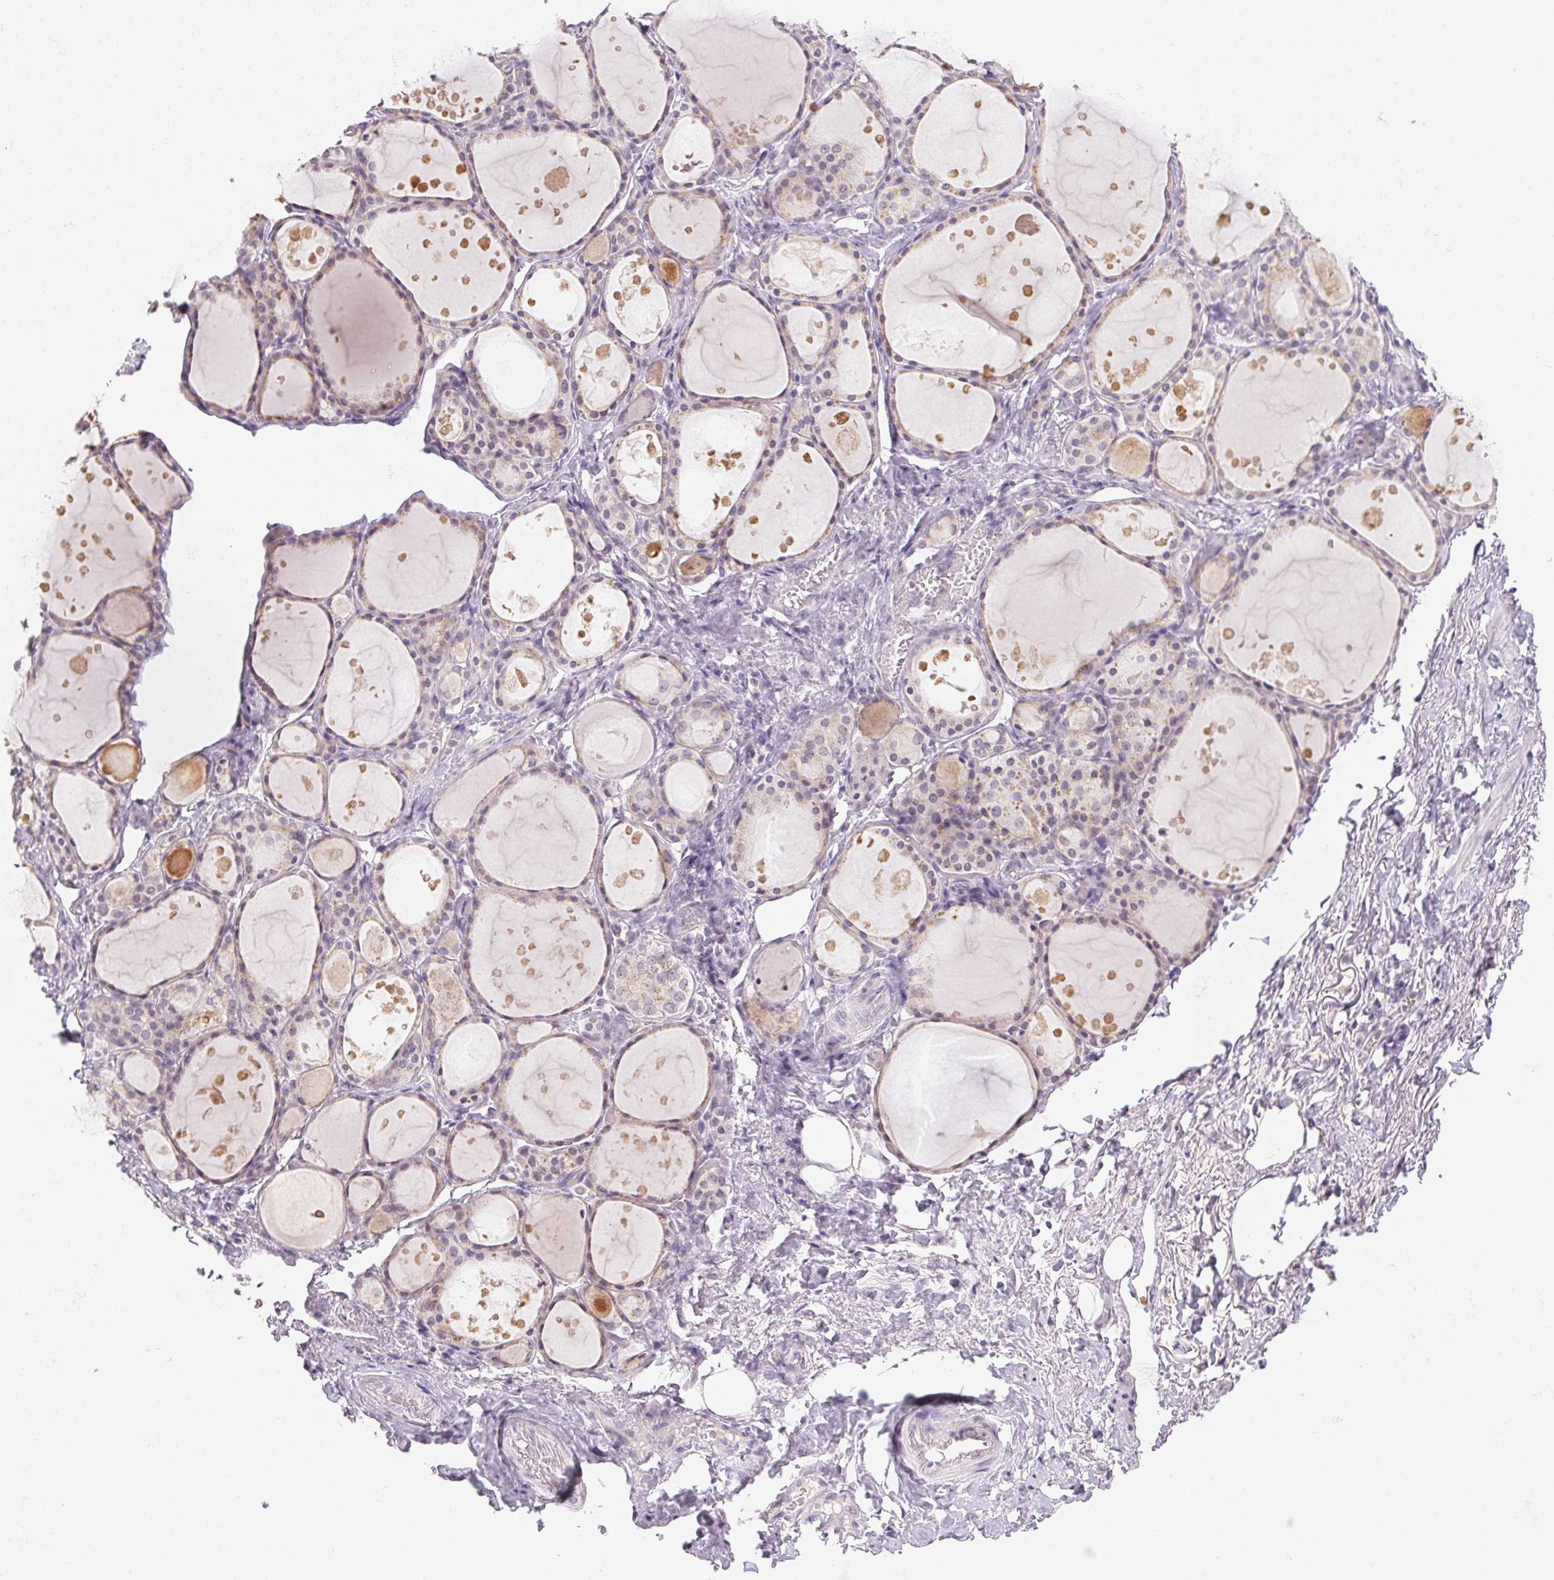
{"staining": {"intensity": "negative", "quantity": "none", "location": "none"}, "tissue": "thyroid gland", "cell_type": "Glandular cells", "image_type": "normal", "snomed": [{"axis": "morphology", "description": "Normal tissue, NOS"}, {"axis": "topography", "description": "Thyroid gland"}], "caption": "This is a micrograph of immunohistochemistry (IHC) staining of normal thyroid gland, which shows no expression in glandular cells. Nuclei are stained in blue.", "gene": "SLC6A18", "patient": {"sex": "male", "age": 68}}